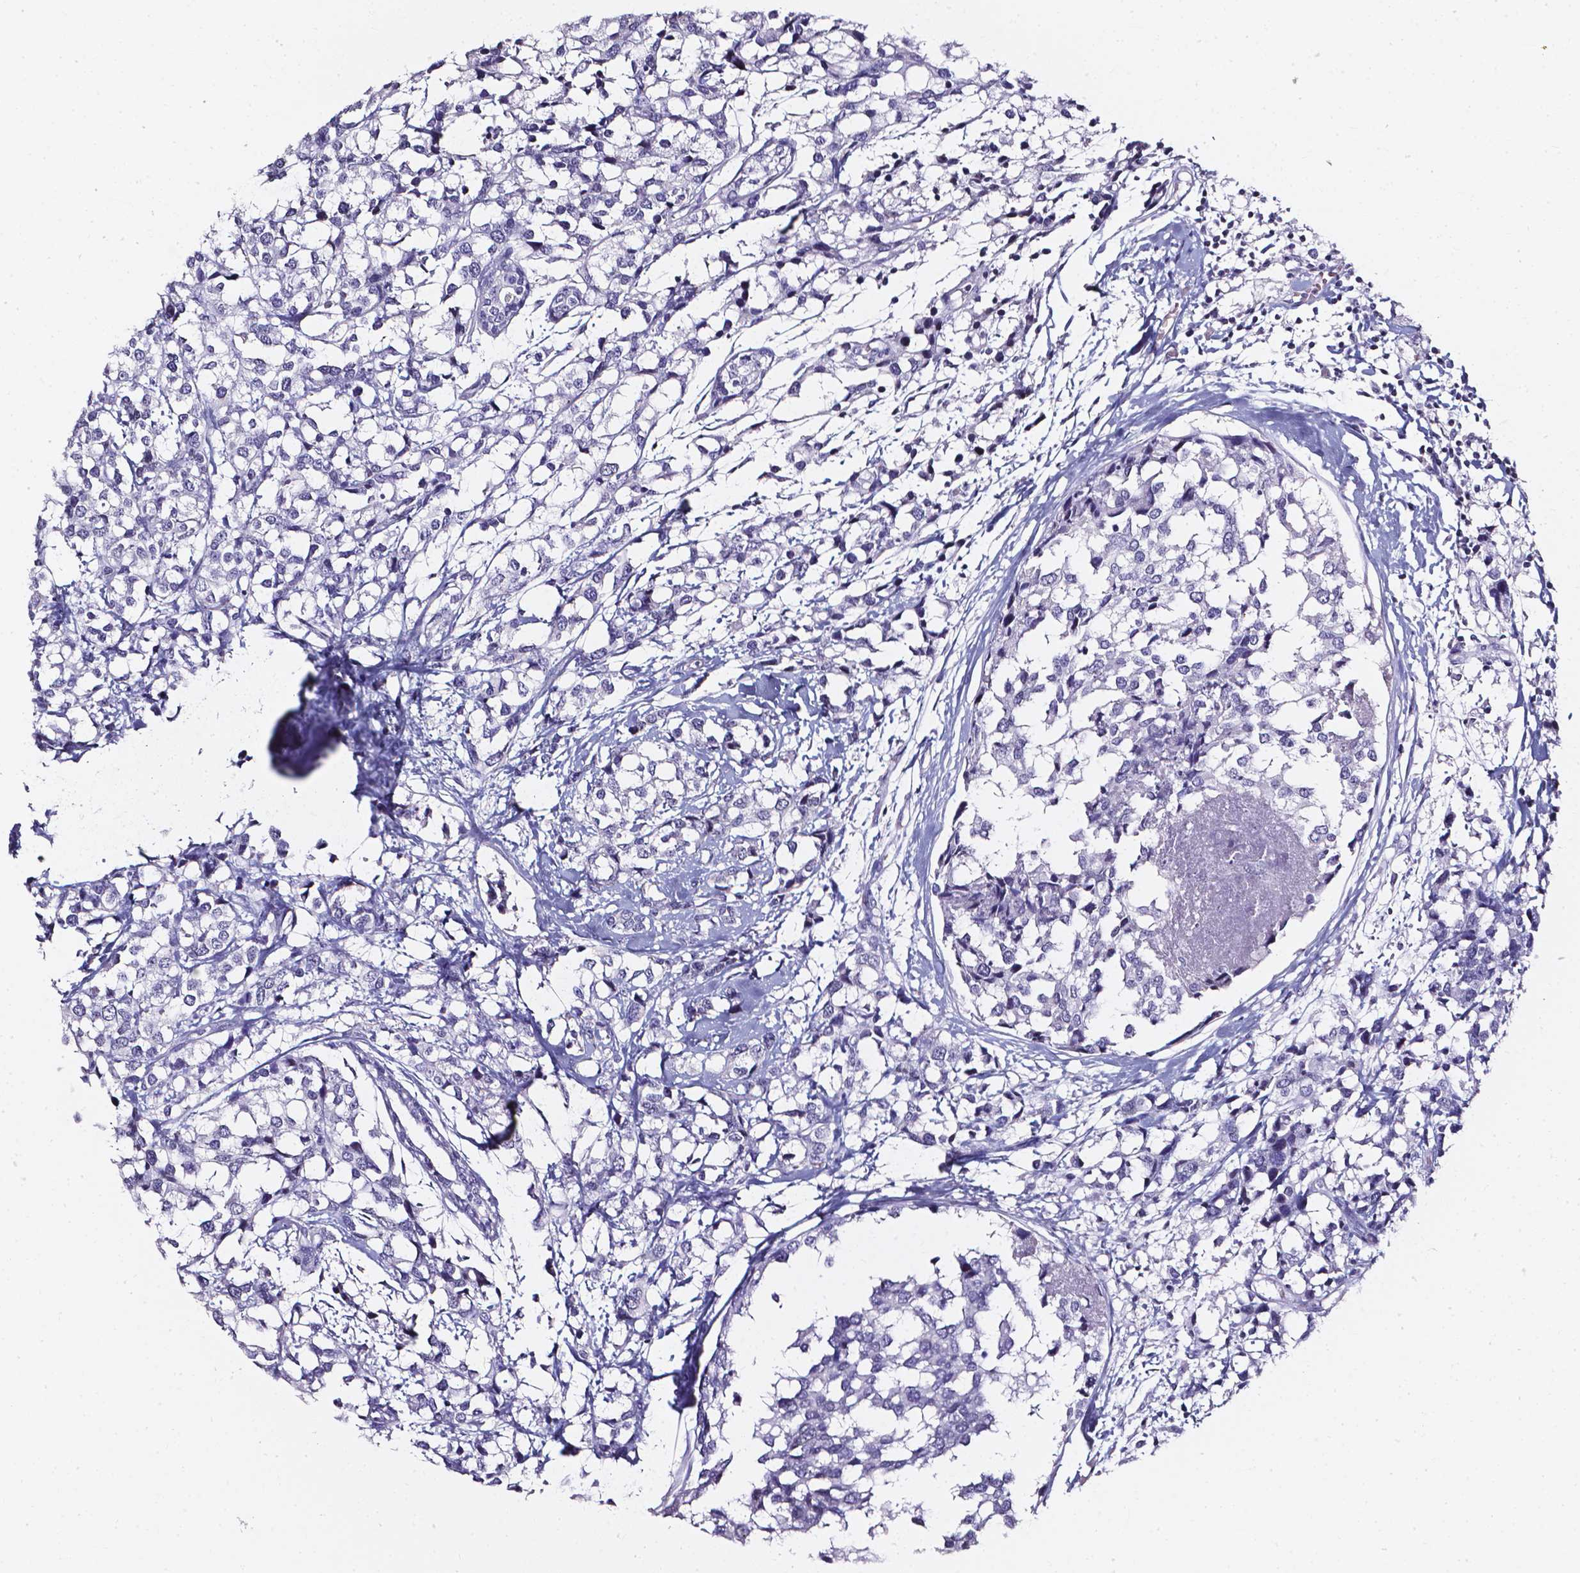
{"staining": {"intensity": "negative", "quantity": "none", "location": "none"}, "tissue": "breast cancer", "cell_type": "Tumor cells", "image_type": "cancer", "snomed": [{"axis": "morphology", "description": "Lobular carcinoma"}, {"axis": "topography", "description": "Breast"}], "caption": "Protein analysis of breast cancer (lobular carcinoma) displays no significant staining in tumor cells.", "gene": "AKR1B10", "patient": {"sex": "female", "age": 59}}